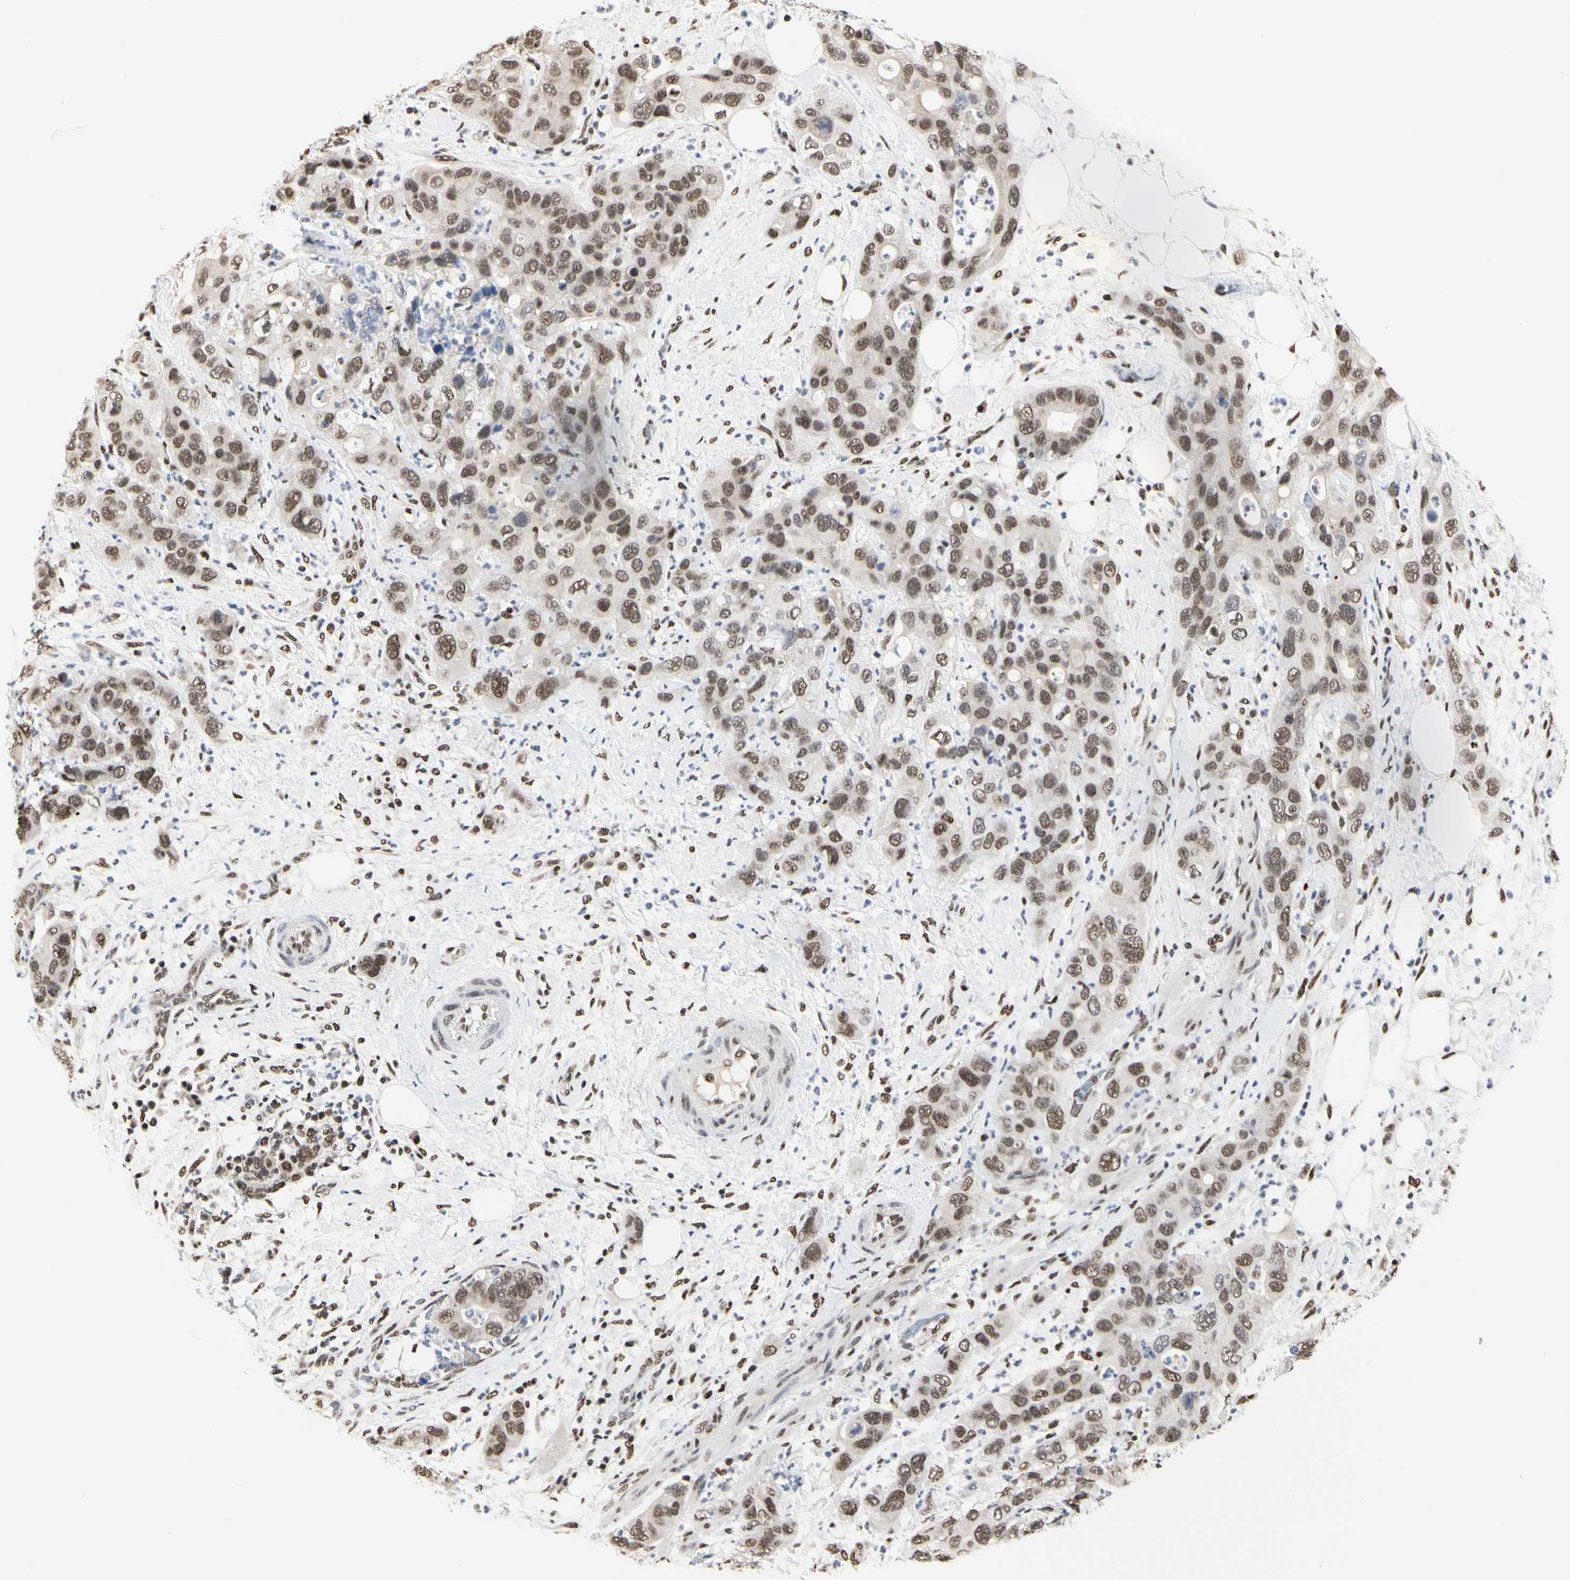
{"staining": {"intensity": "moderate", "quantity": ">75%", "location": "nuclear"}, "tissue": "pancreatic cancer", "cell_type": "Tumor cells", "image_type": "cancer", "snomed": [{"axis": "morphology", "description": "Adenocarcinoma, NOS"}, {"axis": "topography", "description": "Pancreas"}], "caption": "Immunohistochemistry (IHC) staining of pancreatic adenocarcinoma, which shows medium levels of moderate nuclear positivity in about >75% of tumor cells indicating moderate nuclear protein positivity. The staining was performed using DAB (brown) for protein detection and nuclei were counterstained in hematoxylin (blue).", "gene": "PRMT3", "patient": {"sex": "female", "age": 71}}